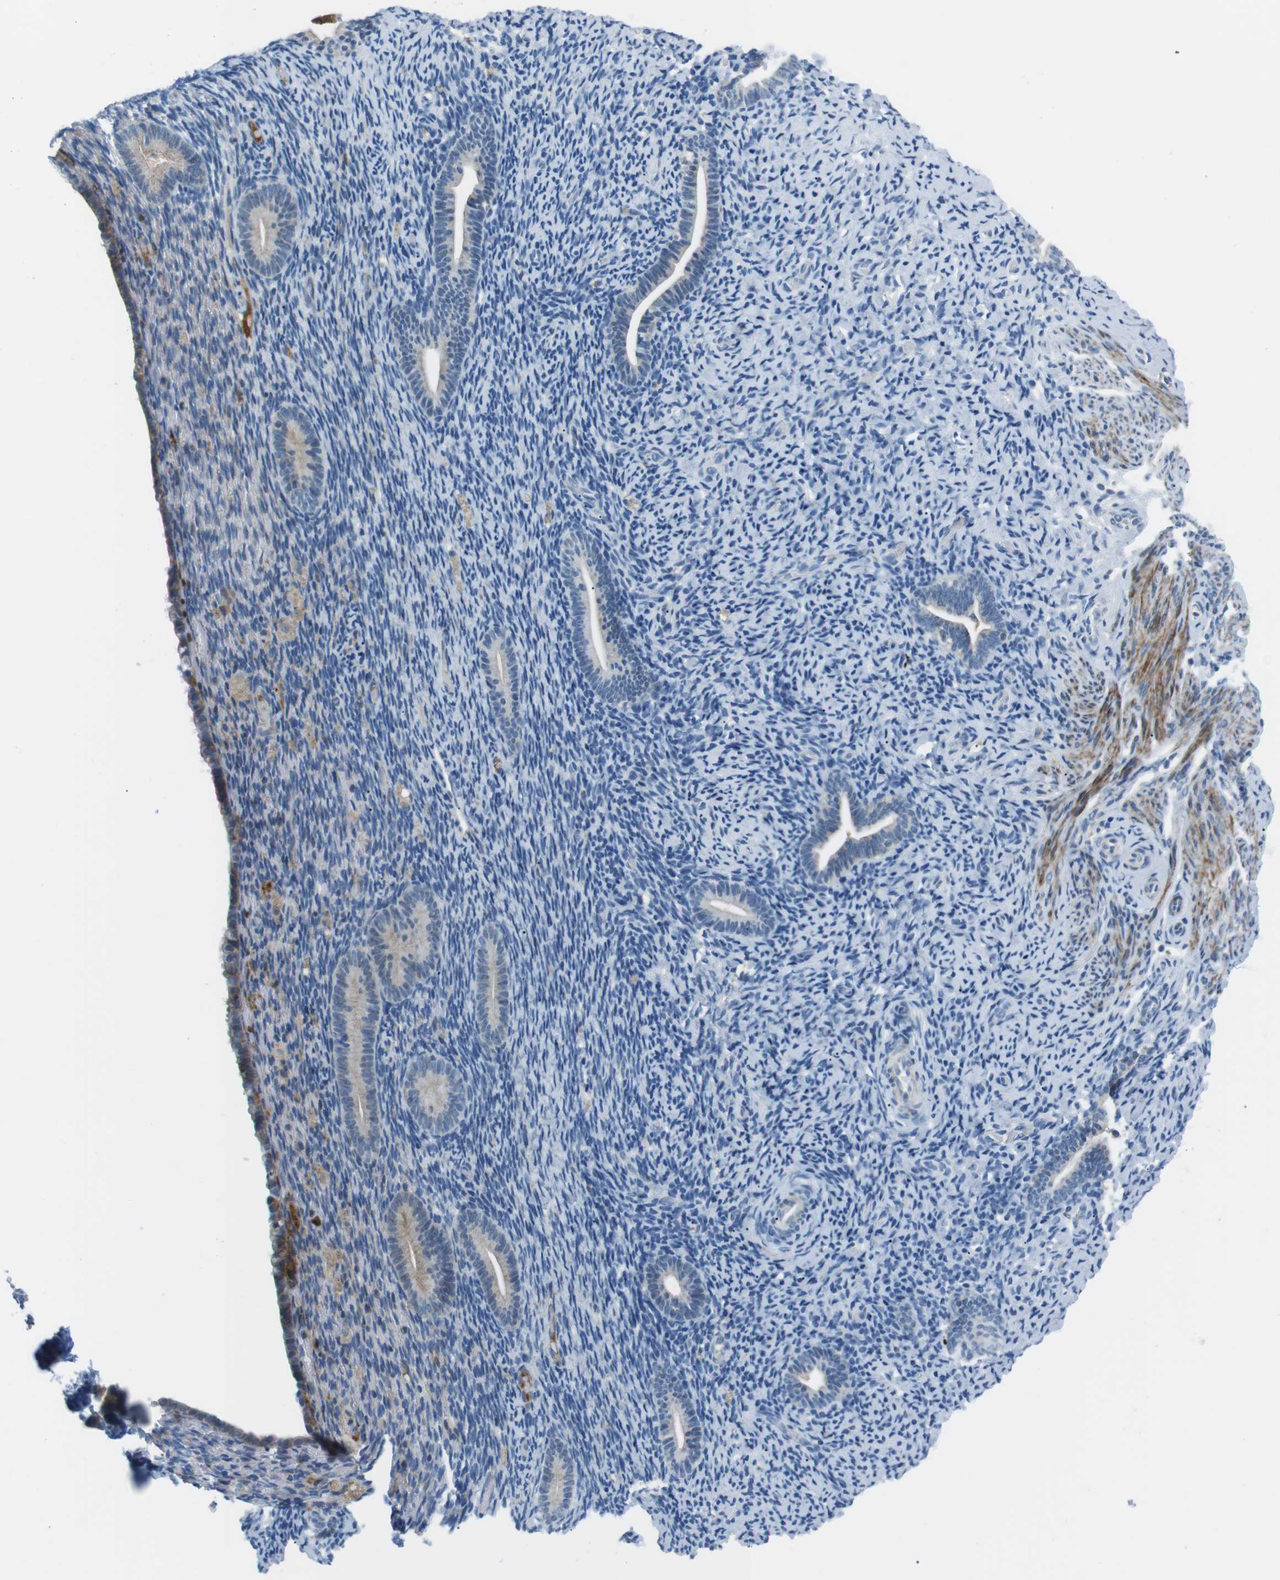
{"staining": {"intensity": "negative", "quantity": "none", "location": "none"}, "tissue": "endometrium", "cell_type": "Cells in endometrial stroma", "image_type": "normal", "snomed": [{"axis": "morphology", "description": "Normal tissue, NOS"}, {"axis": "topography", "description": "Endometrium"}], "caption": "Cells in endometrial stroma show no significant protein positivity in unremarkable endometrium.", "gene": "ARVCF", "patient": {"sex": "female", "age": 51}}